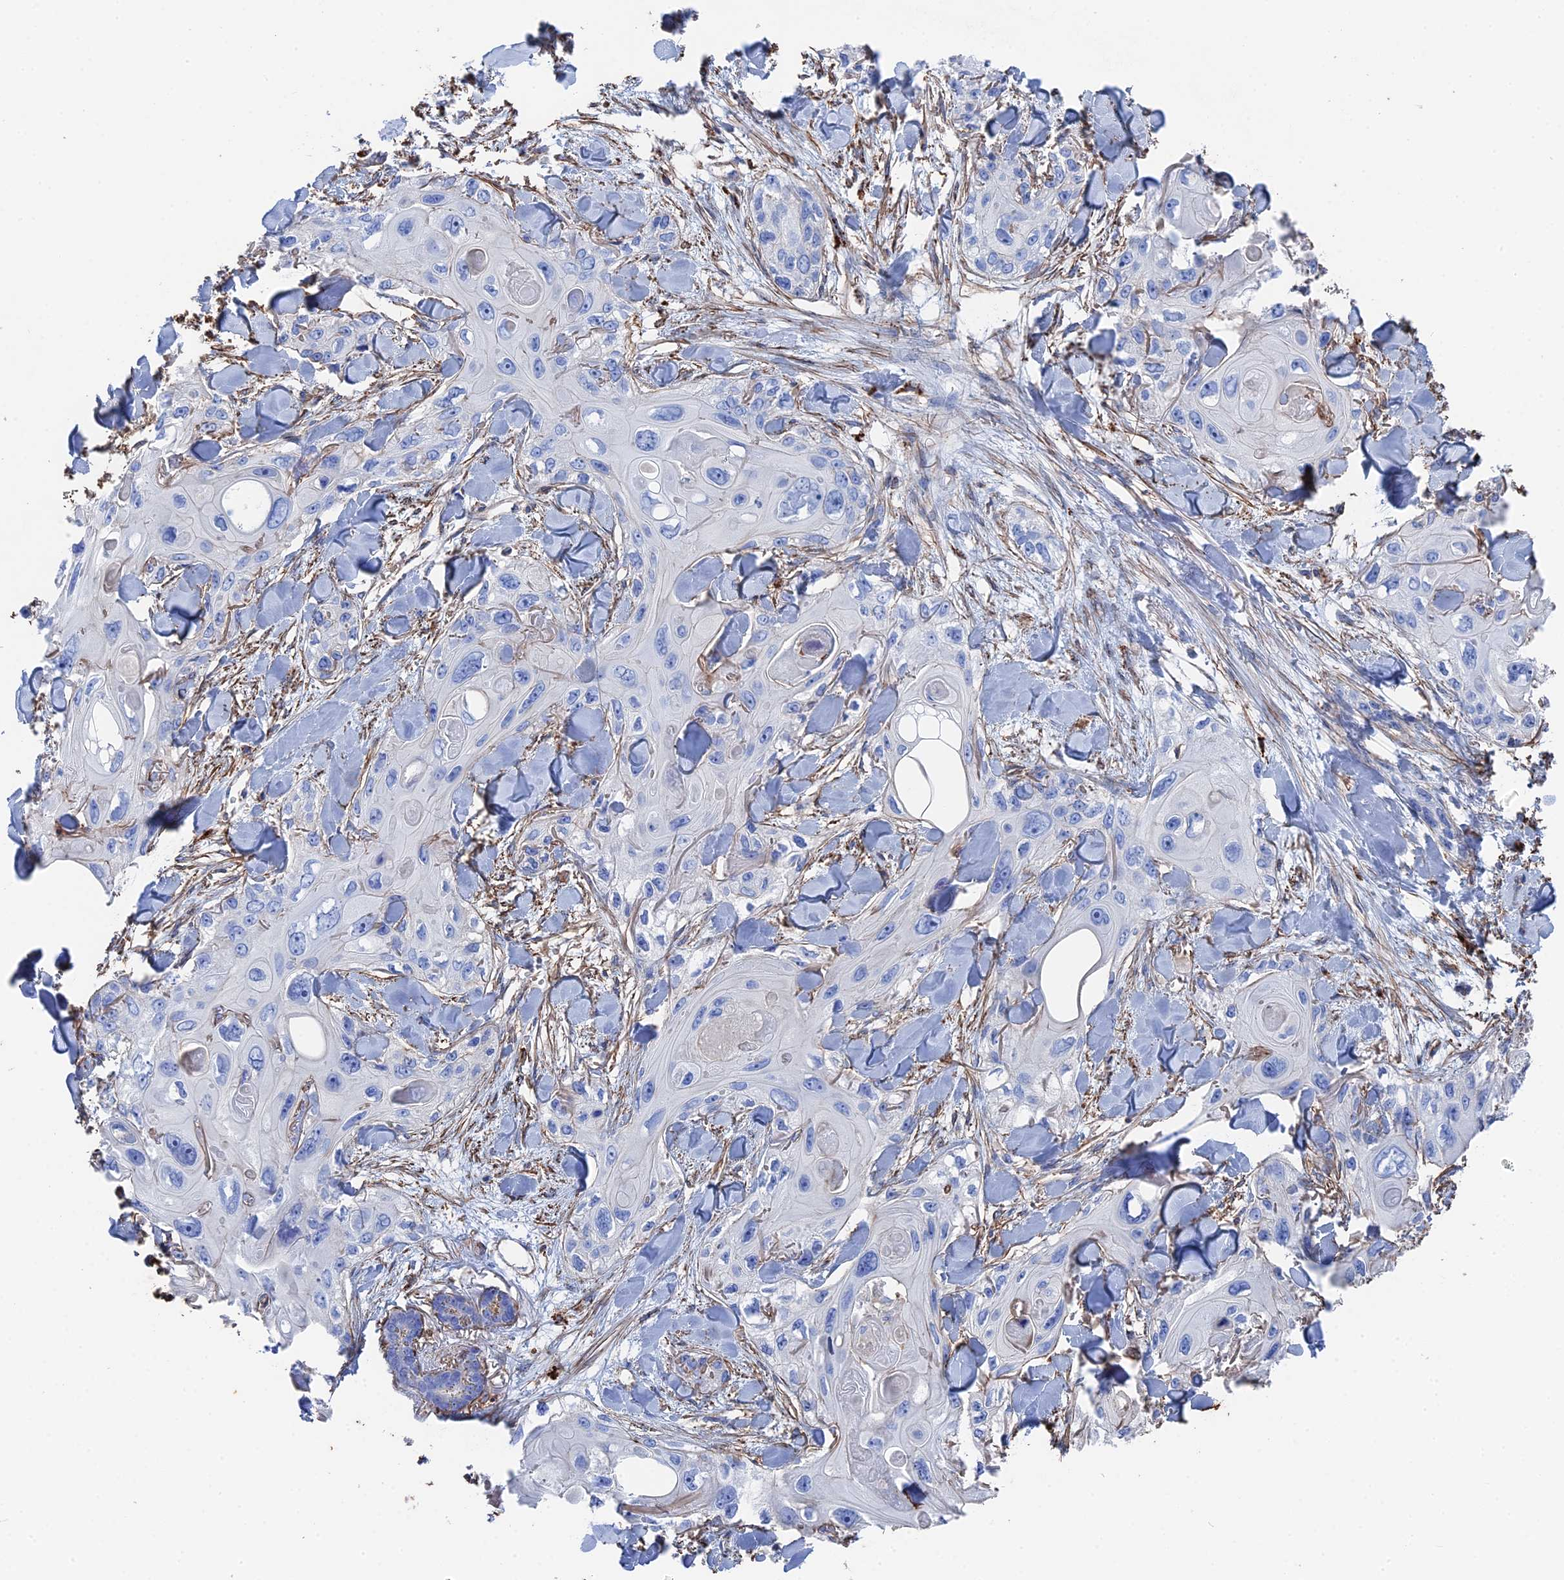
{"staining": {"intensity": "negative", "quantity": "none", "location": "none"}, "tissue": "skin cancer", "cell_type": "Tumor cells", "image_type": "cancer", "snomed": [{"axis": "morphology", "description": "Normal tissue, NOS"}, {"axis": "morphology", "description": "Squamous cell carcinoma, NOS"}, {"axis": "topography", "description": "Skin"}], "caption": "High power microscopy image of an immunohistochemistry (IHC) image of skin squamous cell carcinoma, revealing no significant staining in tumor cells.", "gene": "STRA6", "patient": {"sex": "male", "age": 72}}